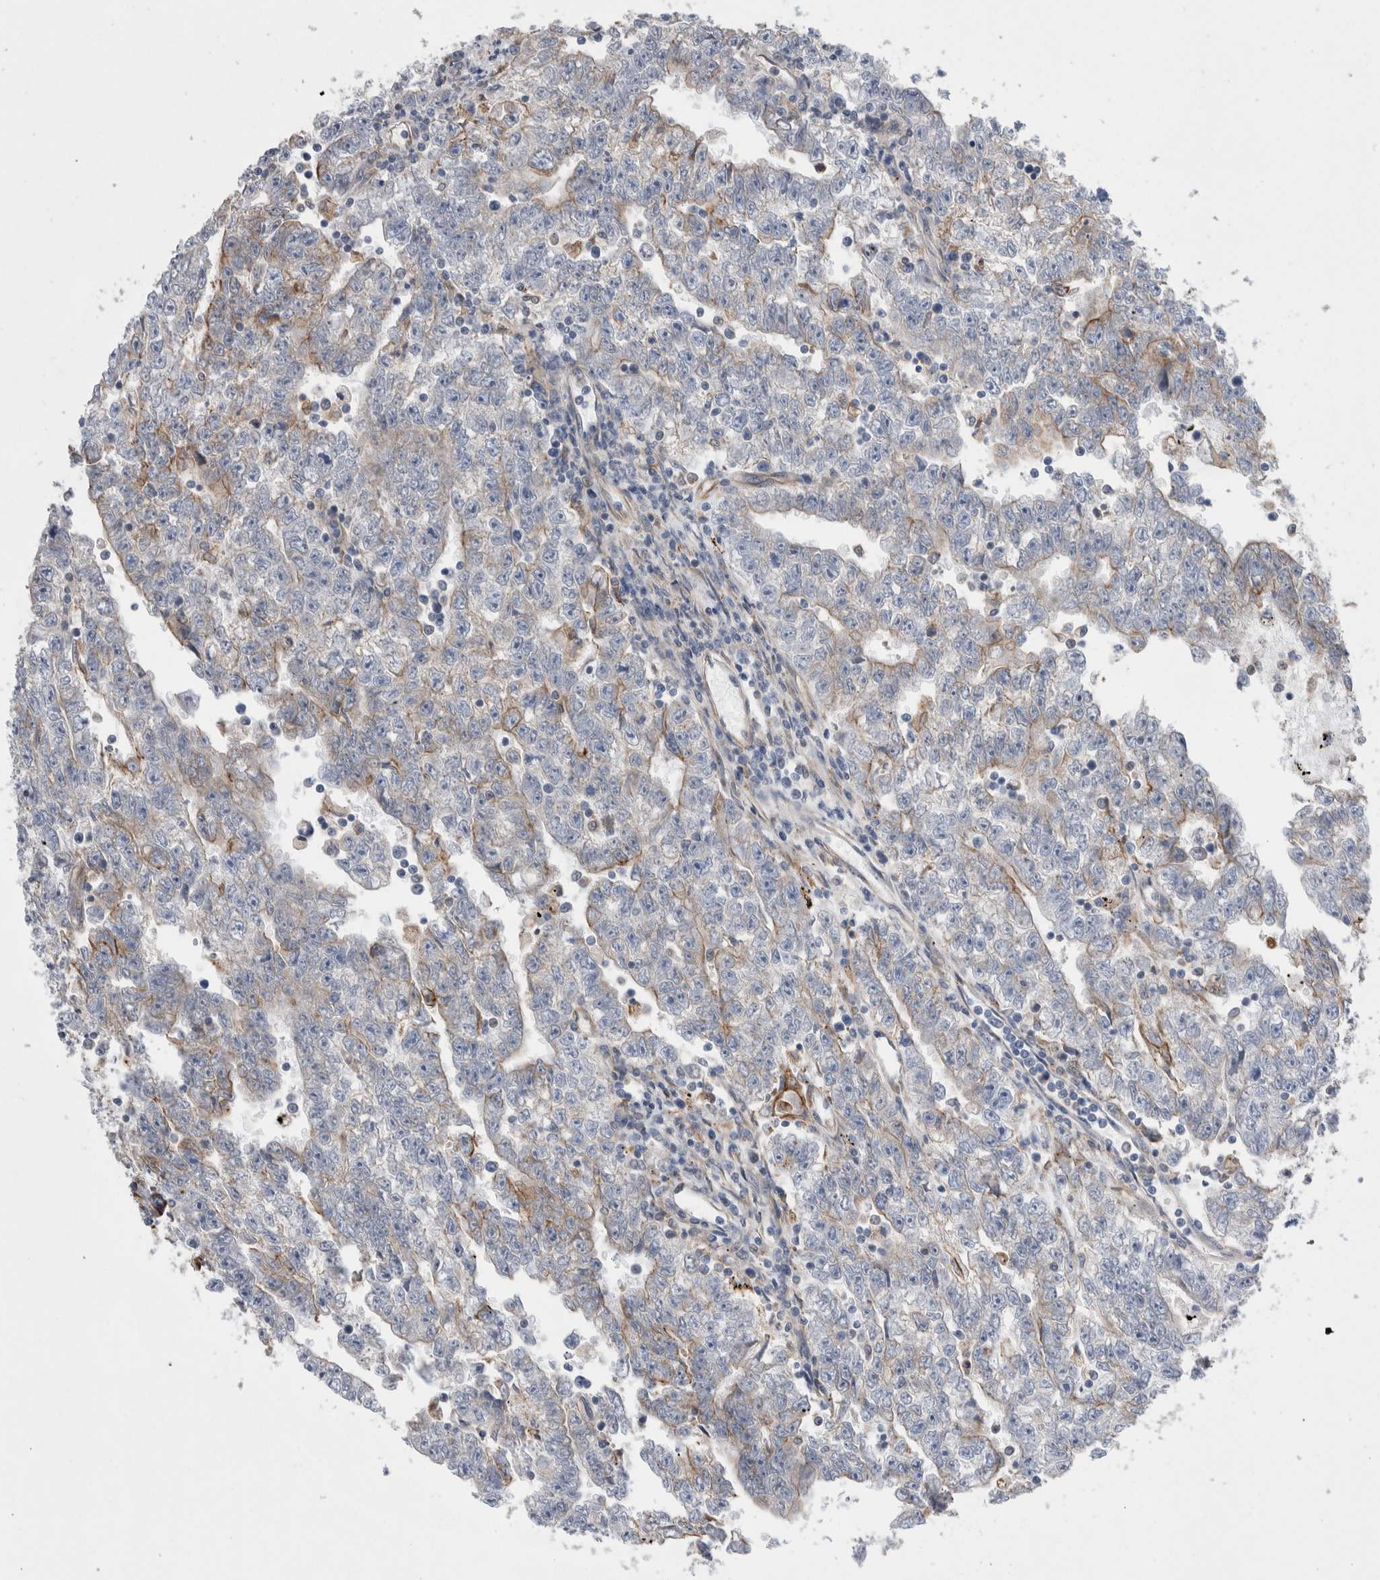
{"staining": {"intensity": "negative", "quantity": "none", "location": "none"}, "tissue": "testis cancer", "cell_type": "Tumor cells", "image_type": "cancer", "snomed": [{"axis": "morphology", "description": "Carcinoma, Embryonal, NOS"}, {"axis": "topography", "description": "Testis"}], "caption": "There is no significant staining in tumor cells of testis cancer (embryonal carcinoma). (Immunohistochemistry (ihc), brightfield microscopy, high magnification).", "gene": "KIF12", "patient": {"sex": "male", "age": 25}}